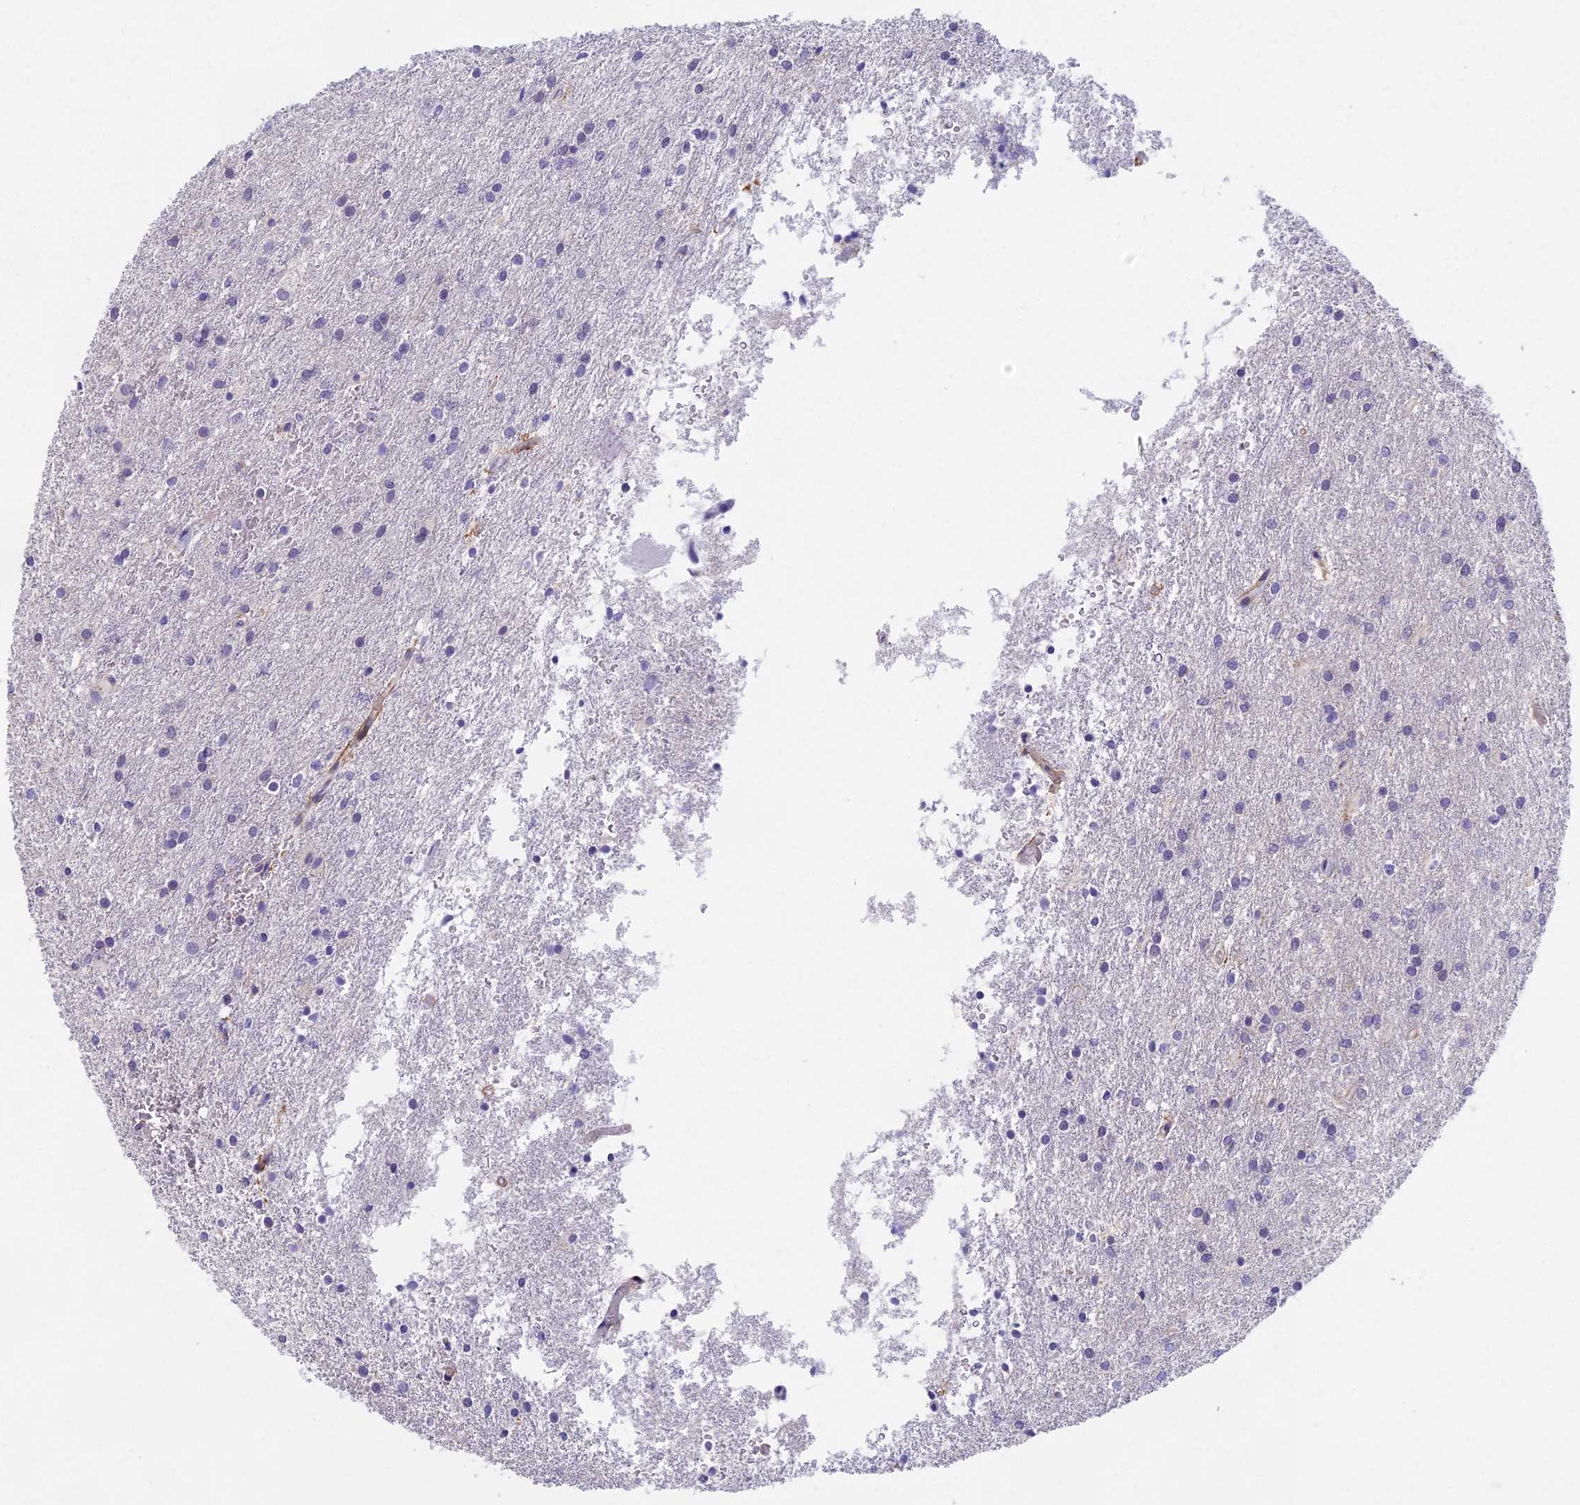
{"staining": {"intensity": "negative", "quantity": "none", "location": "none"}, "tissue": "glioma", "cell_type": "Tumor cells", "image_type": "cancer", "snomed": [{"axis": "morphology", "description": "Glioma, malignant, High grade"}, {"axis": "topography", "description": "Brain"}], "caption": "Protein analysis of malignant glioma (high-grade) exhibits no significant expression in tumor cells. Brightfield microscopy of immunohistochemistry (IHC) stained with DAB (brown) and hematoxylin (blue), captured at high magnification.", "gene": "AP4E1", "patient": {"sex": "female", "age": 50}}